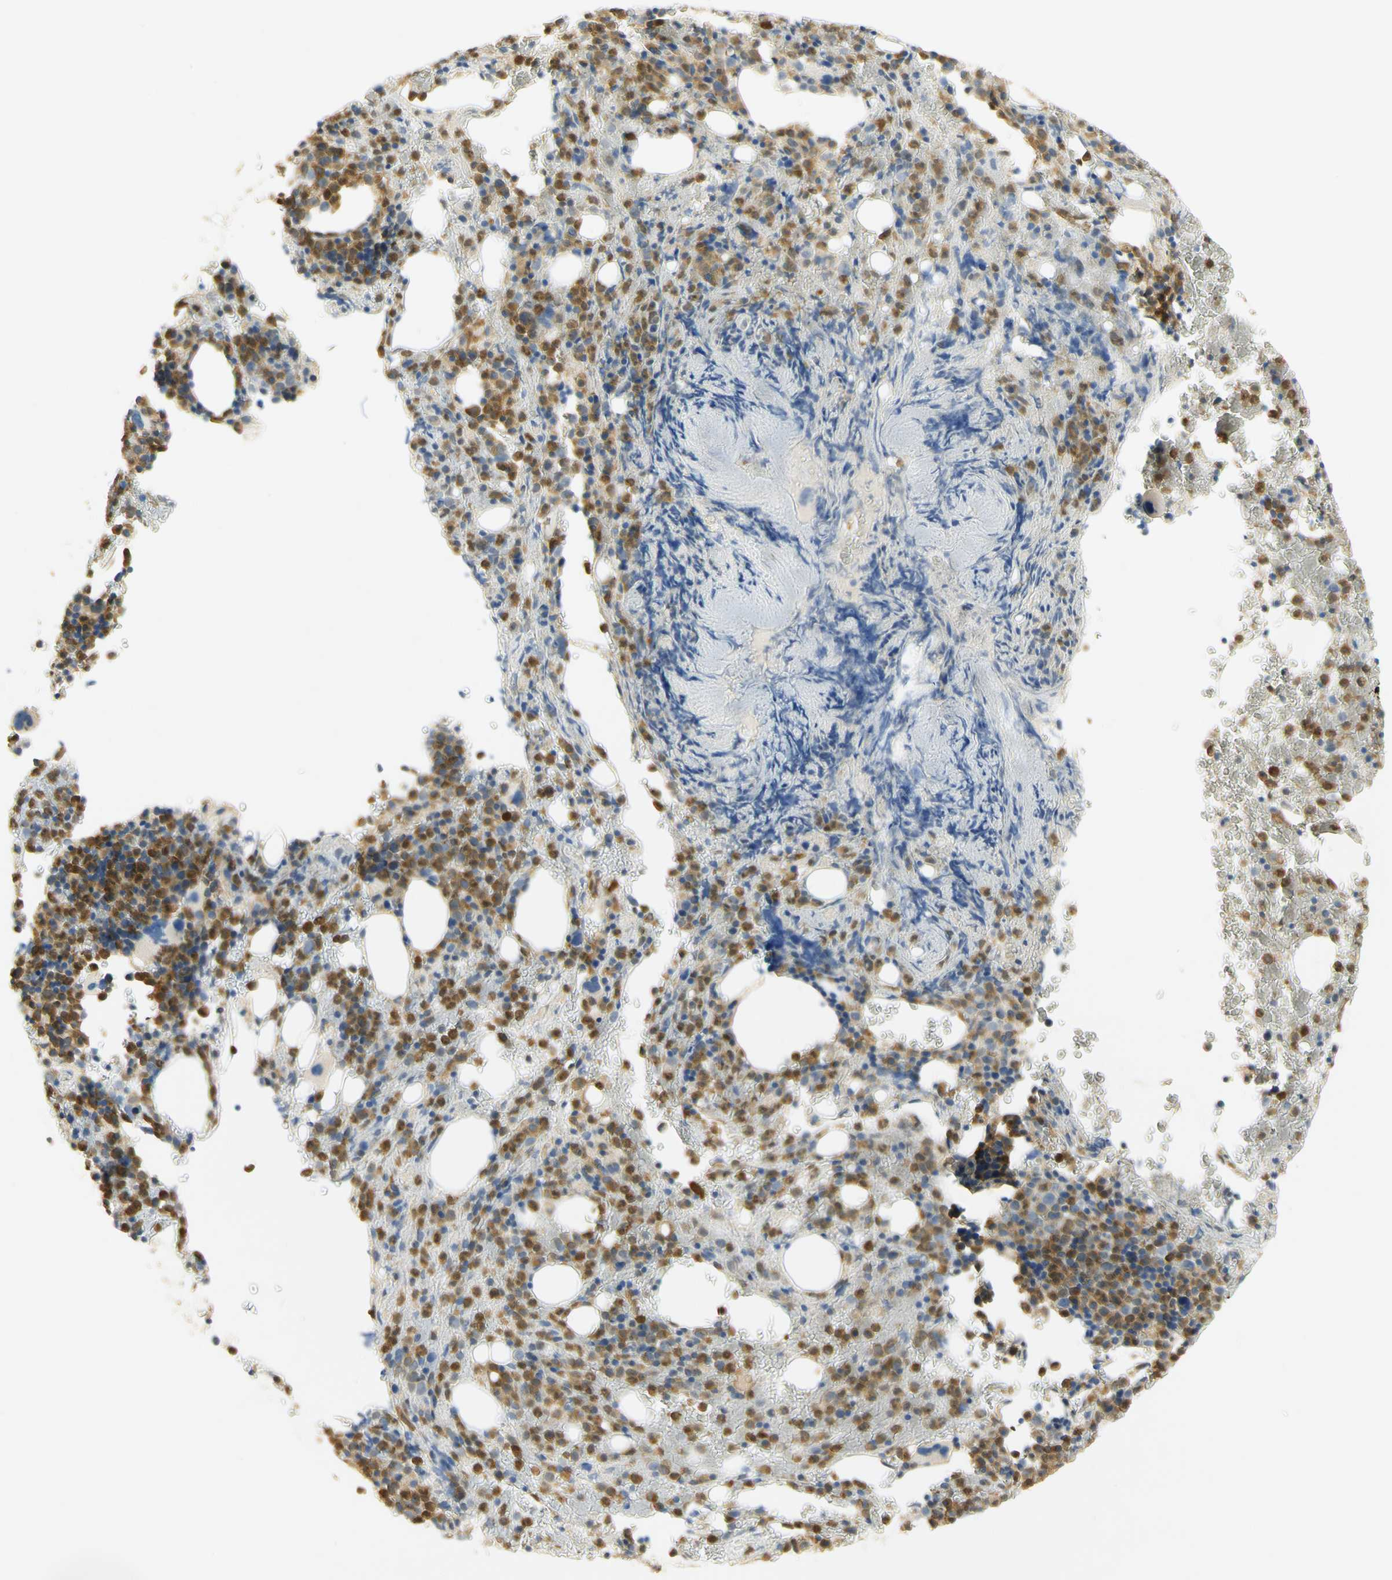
{"staining": {"intensity": "moderate", "quantity": "25%-75%", "location": "cytoplasmic/membranous"}, "tissue": "bone marrow", "cell_type": "Hematopoietic cells", "image_type": "normal", "snomed": [{"axis": "morphology", "description": "Normal tissue, NOS"}, {"axis": "morphology", "description": "Inflammation, NOS"}, {"axis": "topography", "description": "Bone marrow"}], "caption": "This image reveals normal bone marrow stained with IHC to label a protein in brown. The cytoplasmic/membranous of hematopoietic cells show moderate positivity for the protein. Nuclei are counter-stained blue.", "gene": "PAK1", "patient": {"sex": "male", "age": 72}}